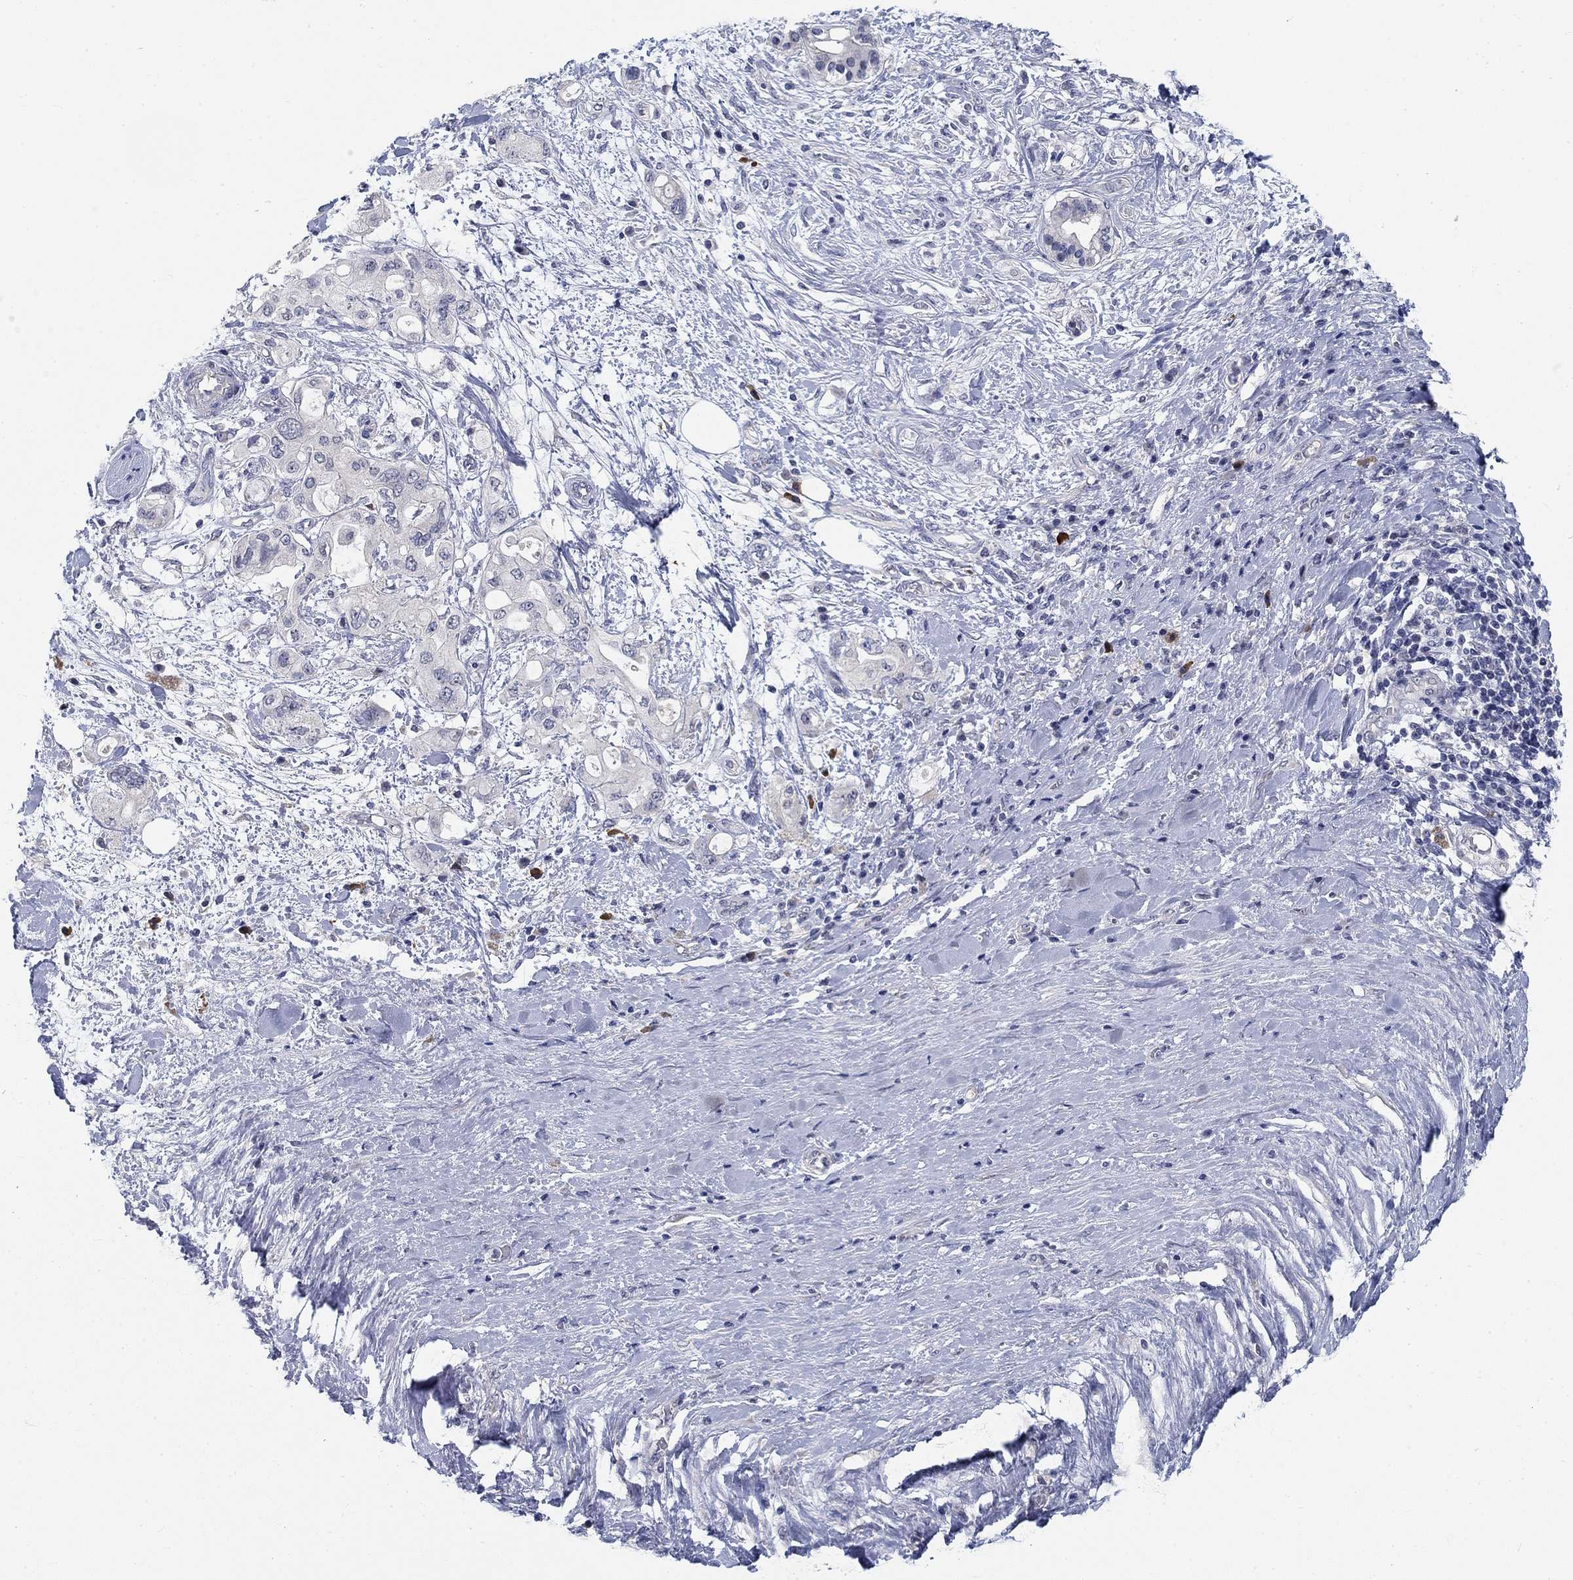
{"staining": {"intensity": "negative", "quantity": "none", "location": "none"}, "tissue": "pancreatic cancer", "cell_type": "Tumor cells", "image_type": "cancer", "snomed": [{"axis": "morphology", "description": "Adenocarcinoma, NOS"}, {"axis": "topography", "description": "Pancreas"}], "caption": "Human pancreatic adenocarcinoma stained for a protein using immunohistochemistry (IHC) exhibits no positivity in tumor cells.", "gene": "SMIM18", "patient": {"sex": "female", "age": 56}}